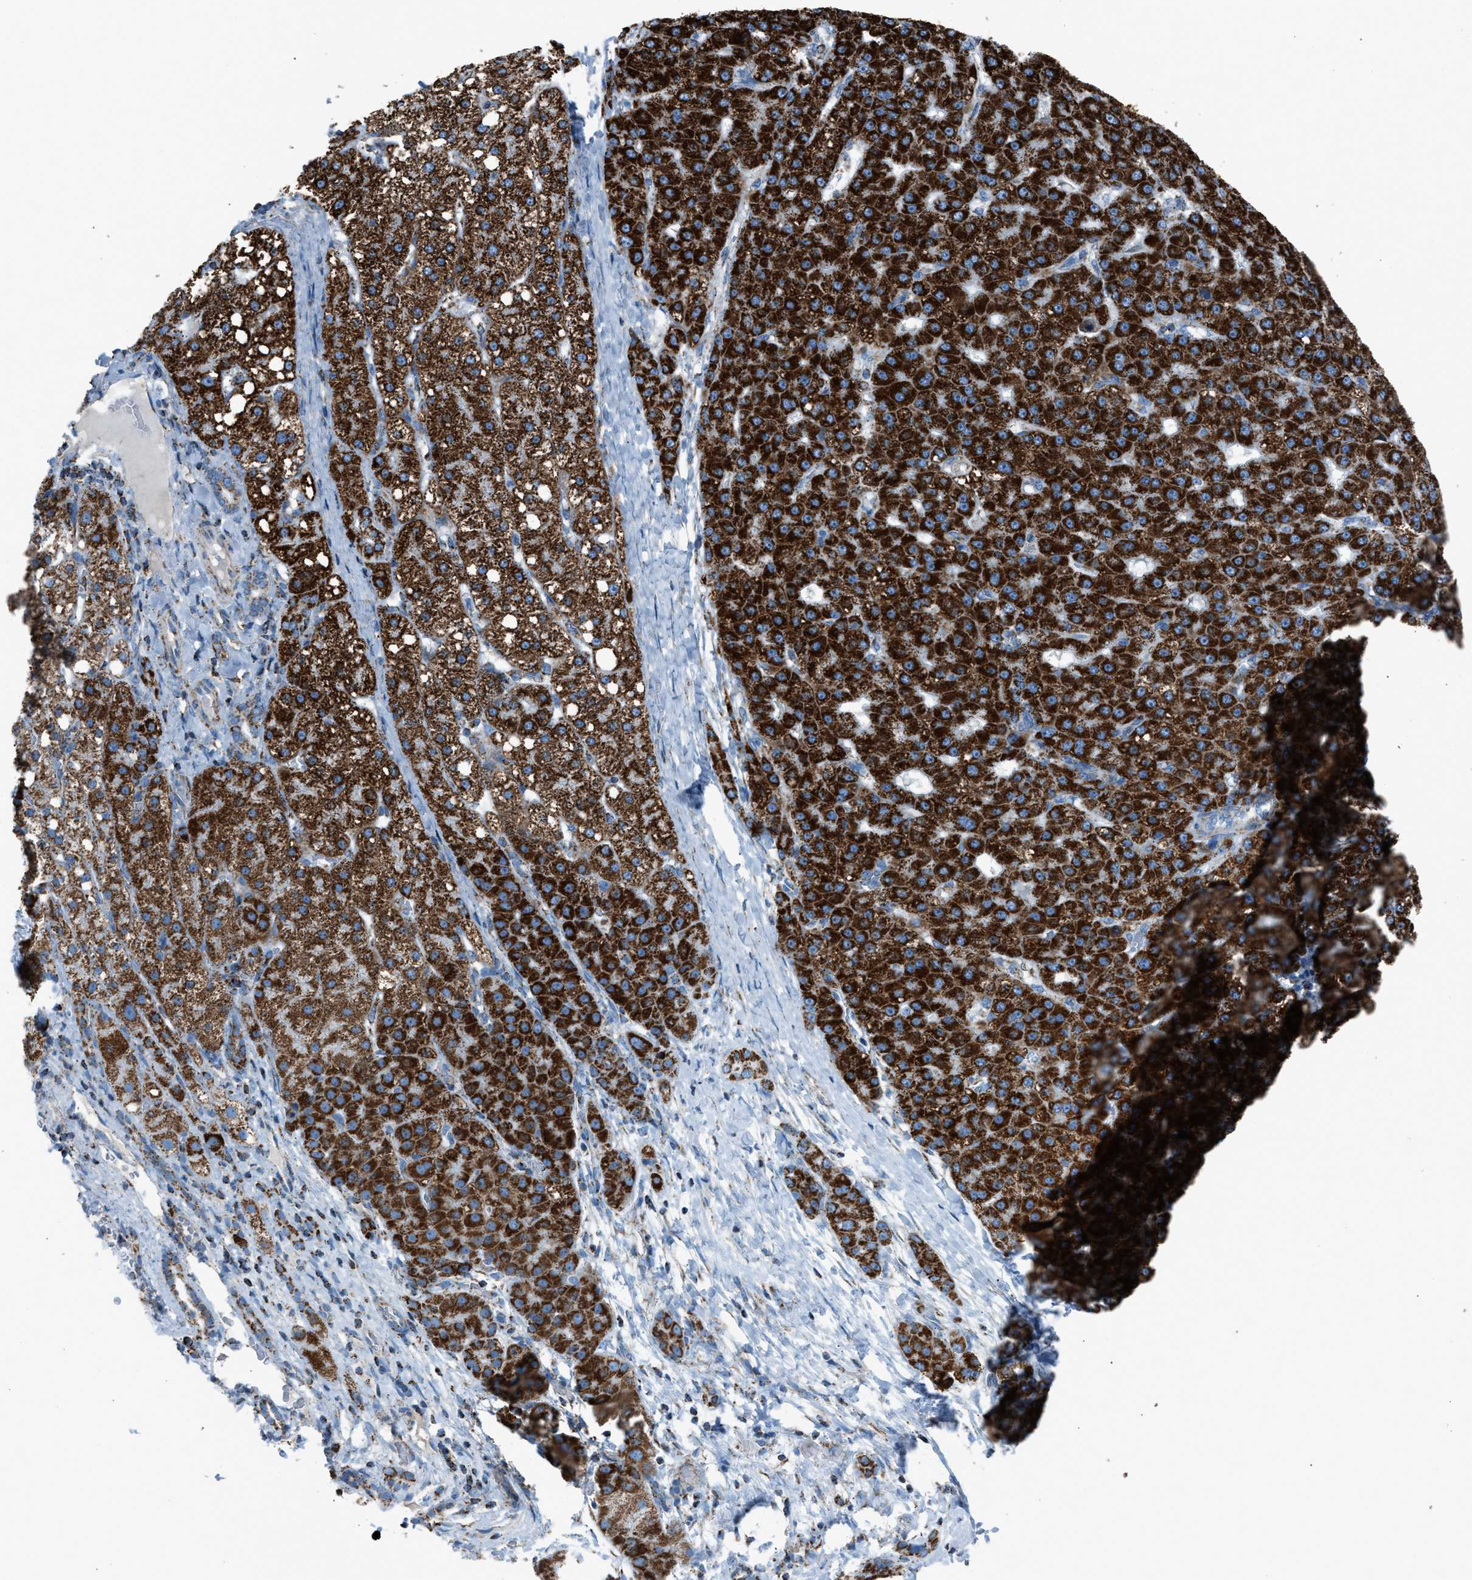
{"staining": {"intensity": "strong", "quantity": ">75%", "location": "cytoplasmic/membranous"}, "tissue": "liver cancer", "cell_type": "Tumor cells", "image_type": "cancer", "snomed": [{"axis": "morphology", "description": "Carcinoma, Hepatocellular, NOS"}, {"axis": "topography", "description": "Liver"}], "caption": "Strong cytoplasmic/membranous staining is identified in approximately >75% of tumor cells in liver cancer.", "gene": "MDH2", "patient": {"sex": "male", "age": 67}}